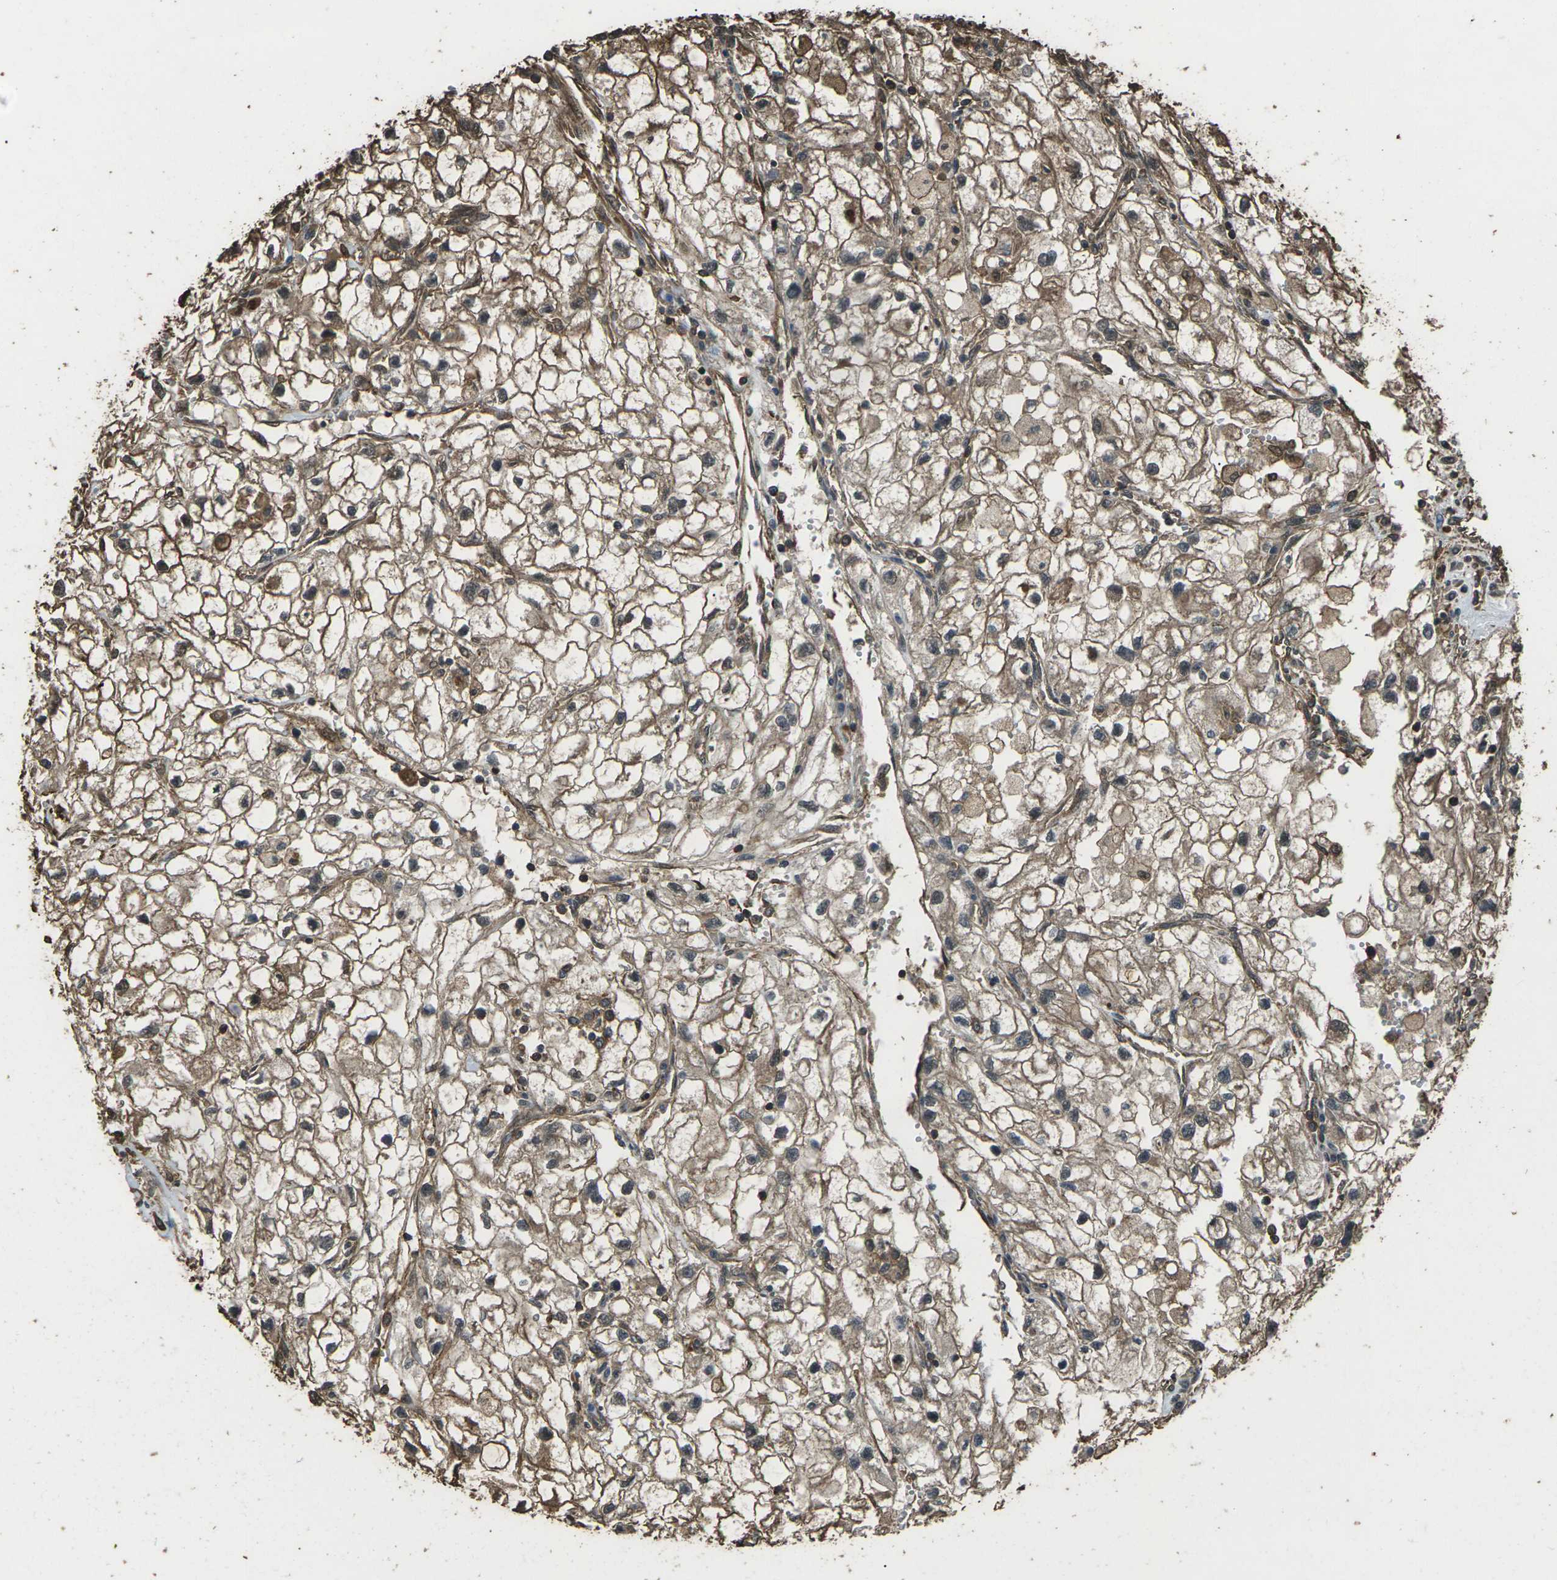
{"staining": {"intensity": "moderate", "quantity": ">75%", "location": "cytoplasmic/membranous"}, "tissue": "renal cancer", "cell_type": "Tumor cells", "image_type": "cancer", "snomed": [{"axis": "morphology", "description": "Adenocarcinoma, NOS"}, {"axis": "topography", "description": "Kidney"}], "caption": "Immunohistochemistry (IHC) photomicrograph of human renal cancer stained for a protein (brown), which shows medium levels of moderate cytoplasmic/membranous positivity in approximately >75% of tumor cells.", "gene": "DHPS", "patient": {"sex": "female", "age": 70}}